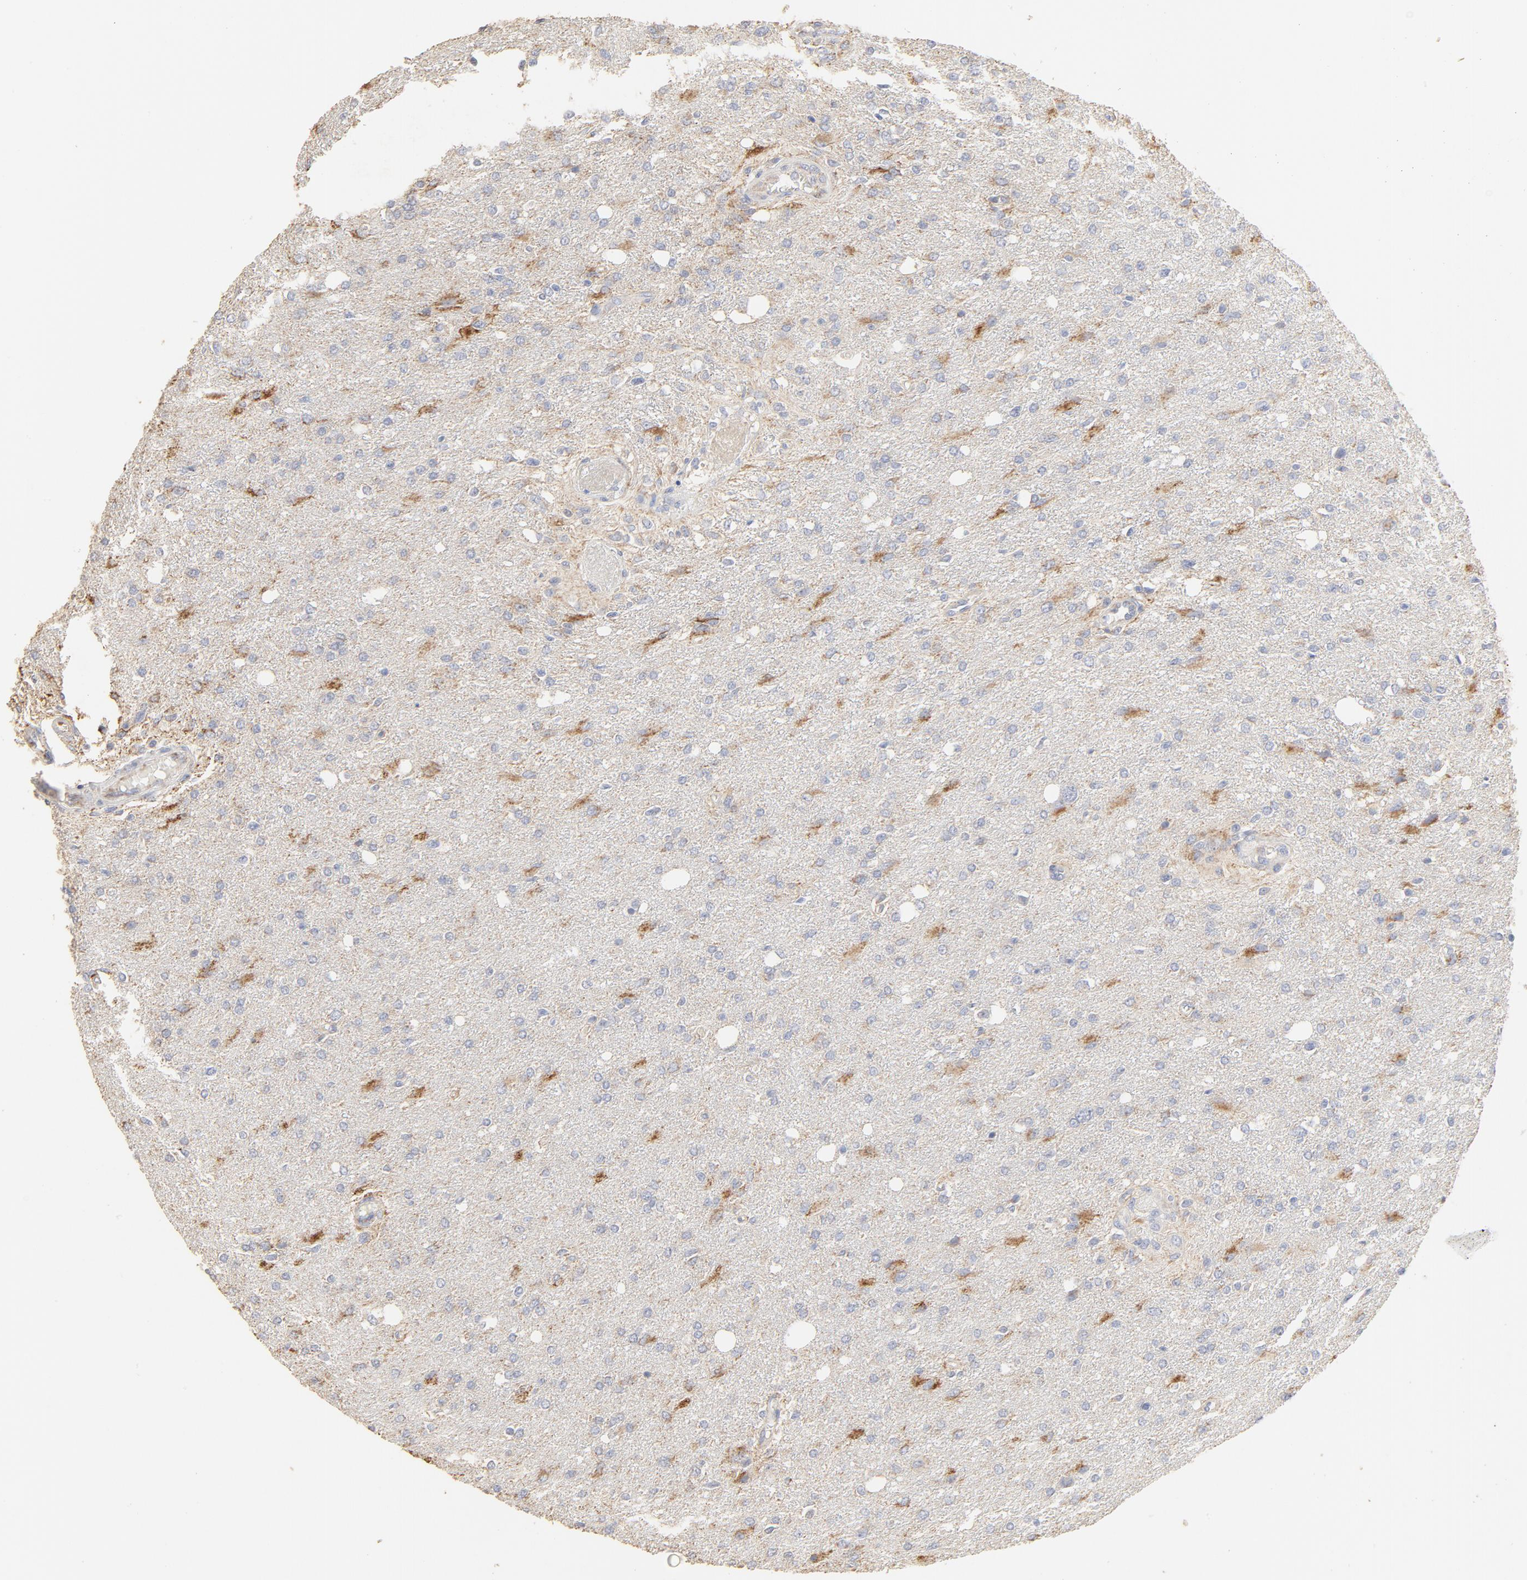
{"staining": {"intensity": "weak", "quantity": "<25%", "location": "cytoplasmic/membranous"}, "tissue": "glioma", "cell_type": "Tumor cells", "image_type": "cancer", "snomed": [{"axis": "morphology", "description": "Glioma, malignant, High grade"}, {"axis": "topography", "description": "Cerebral cortex"}], "caption": "Glioma was stained to show a protein in brown. There is no significant expression in tumor cells.", "gene": "FCGBP", "patient": {"sex": "male", "age": 76}}